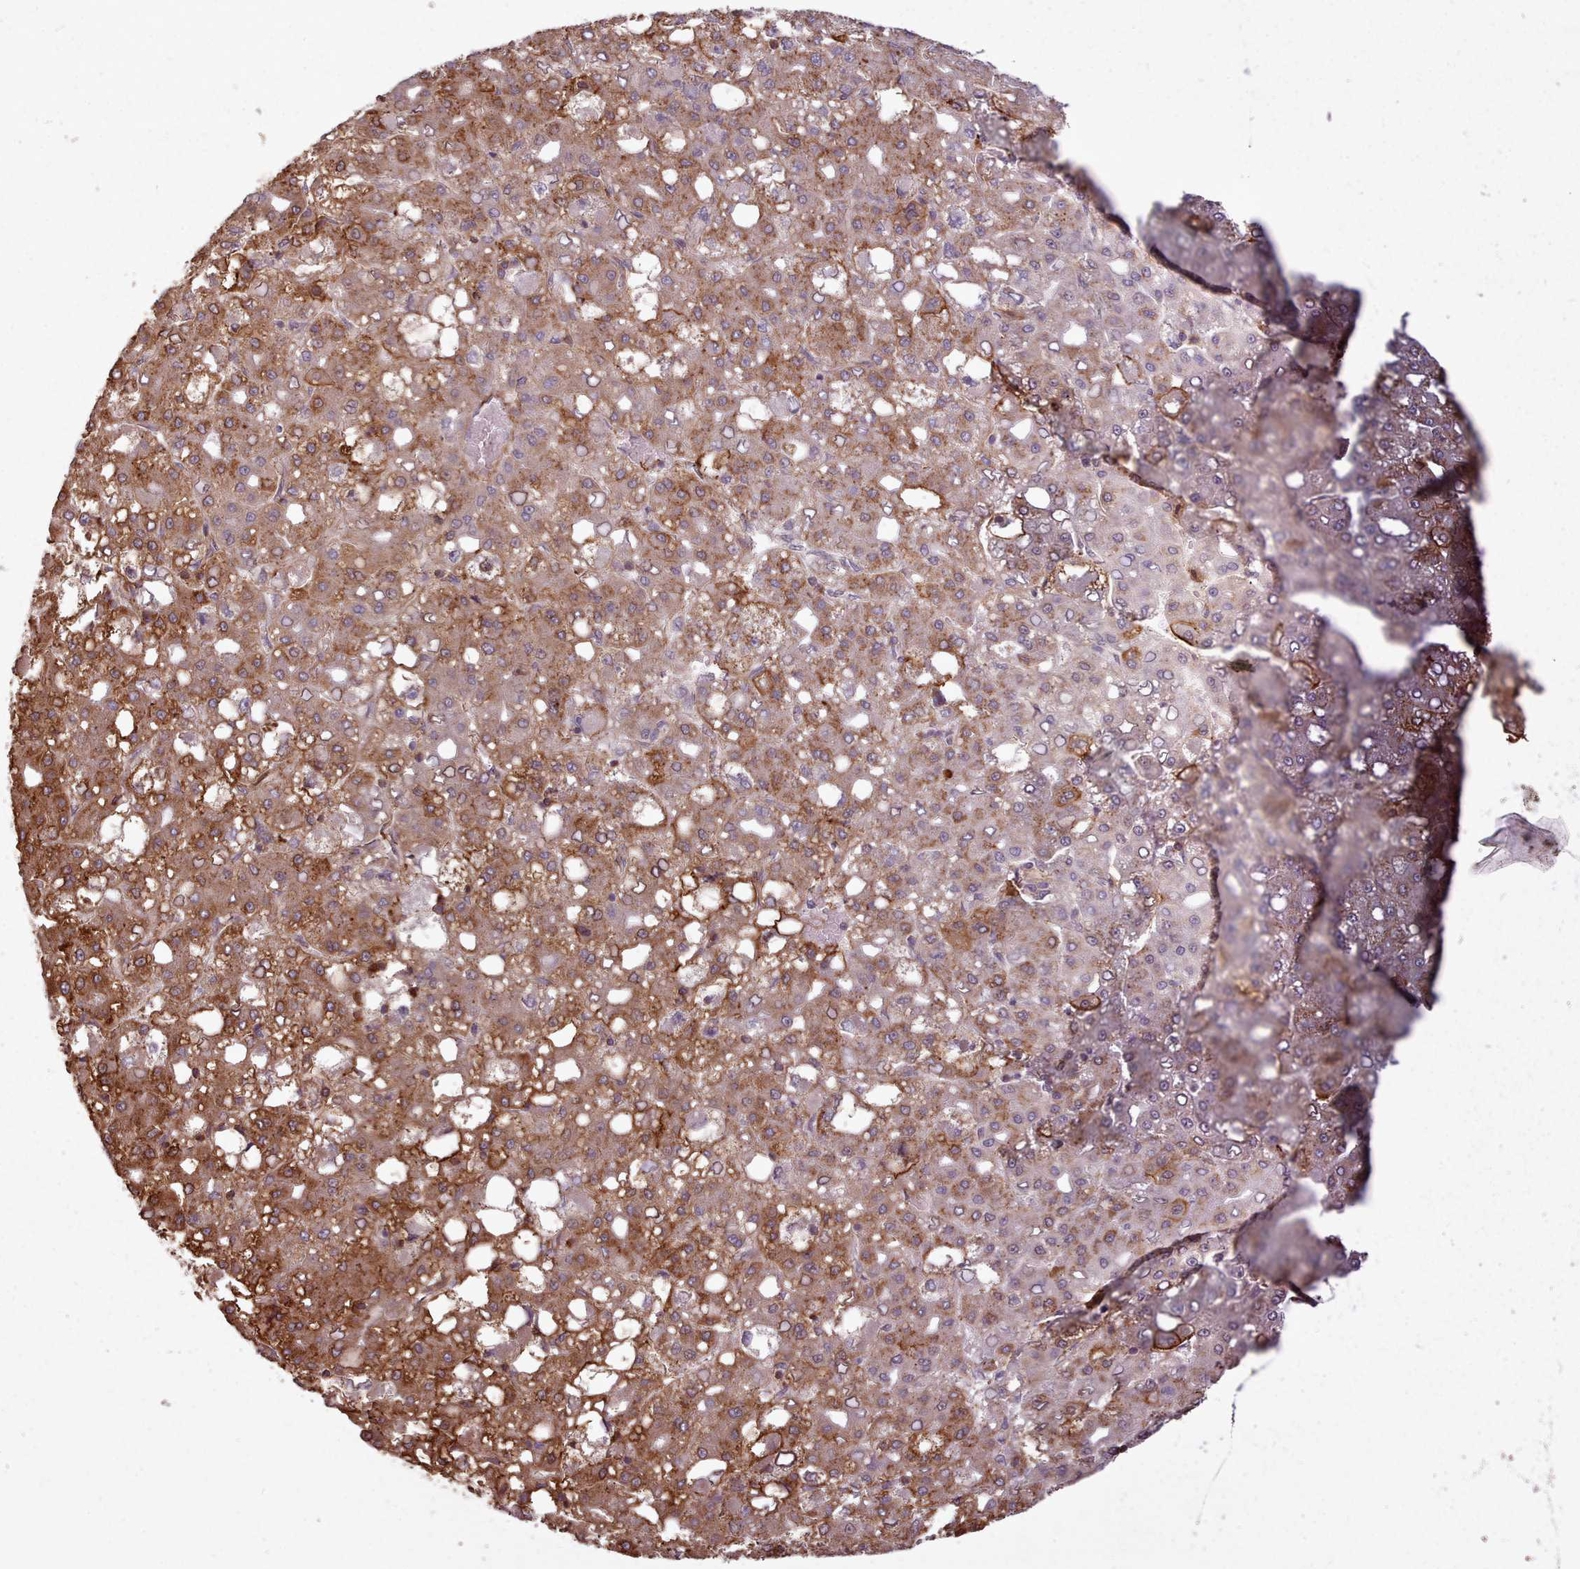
{"staining": {"intensity": "strong", "quantity": "25%-75%", "location": "cytoplasmic/membranous"}, "tissue": "liver cancer", "cell_type": "Tumor cells", "image_type": "cancer", "snomed": [{"axis": "morphology", "description": "Carcinoma, Hepatocellular, NOS"}, {"axis": "topography", "description": "Liver"}], "caption": "About 25%-75% of tumor cells in liver cancer exhibit strong cytoplasmic/membranous protein staining as visualized by brown immunohistochemical staining.", "gene": "ZMYM4", "patient": {"sex": "male", "age": 65}}